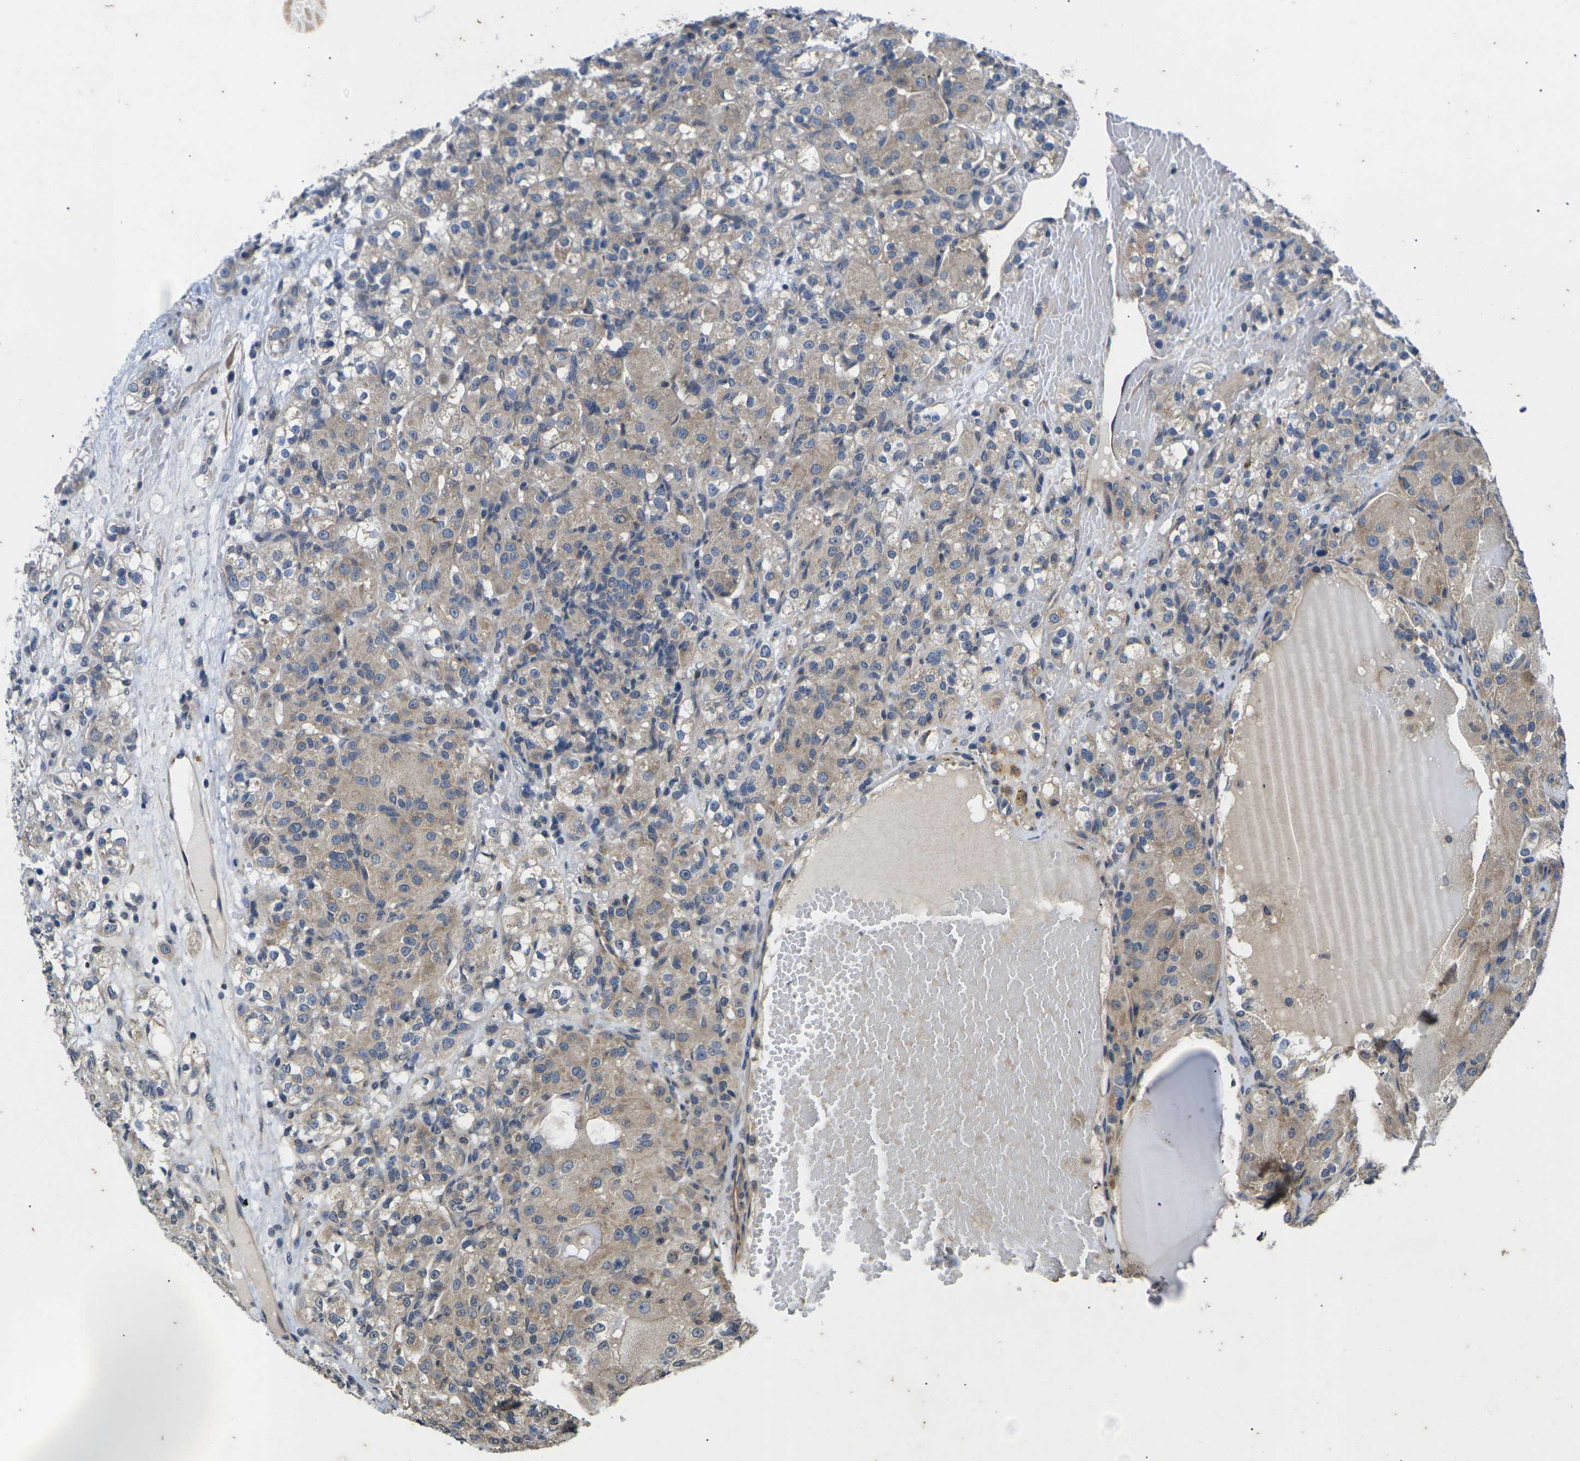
{"staining": {"intensity": "moderate", "quantity": ">75%", "location": "cytoplasmic/membranous"}, "tissue": "renal cancer", "cell_type": "Tumor cells", "image_type": "cancer", "snomed": [{"axis": "morphology", "description": "Normal tissue, NOS"}, {"axis": "morphology", "description": "Adenocarcinoma, NOS"}, {"axis": "topography", "description": "Kidney"}], "caption": "Immunohistochemistry (IHC) (DAB) staining of renal cancer demonstrates moderate cytoplasmic/membranous protein expression in approximately >75% of tumor cells.", "gene": "DKK2", "patient": {"sex": "male", "age": 61}}